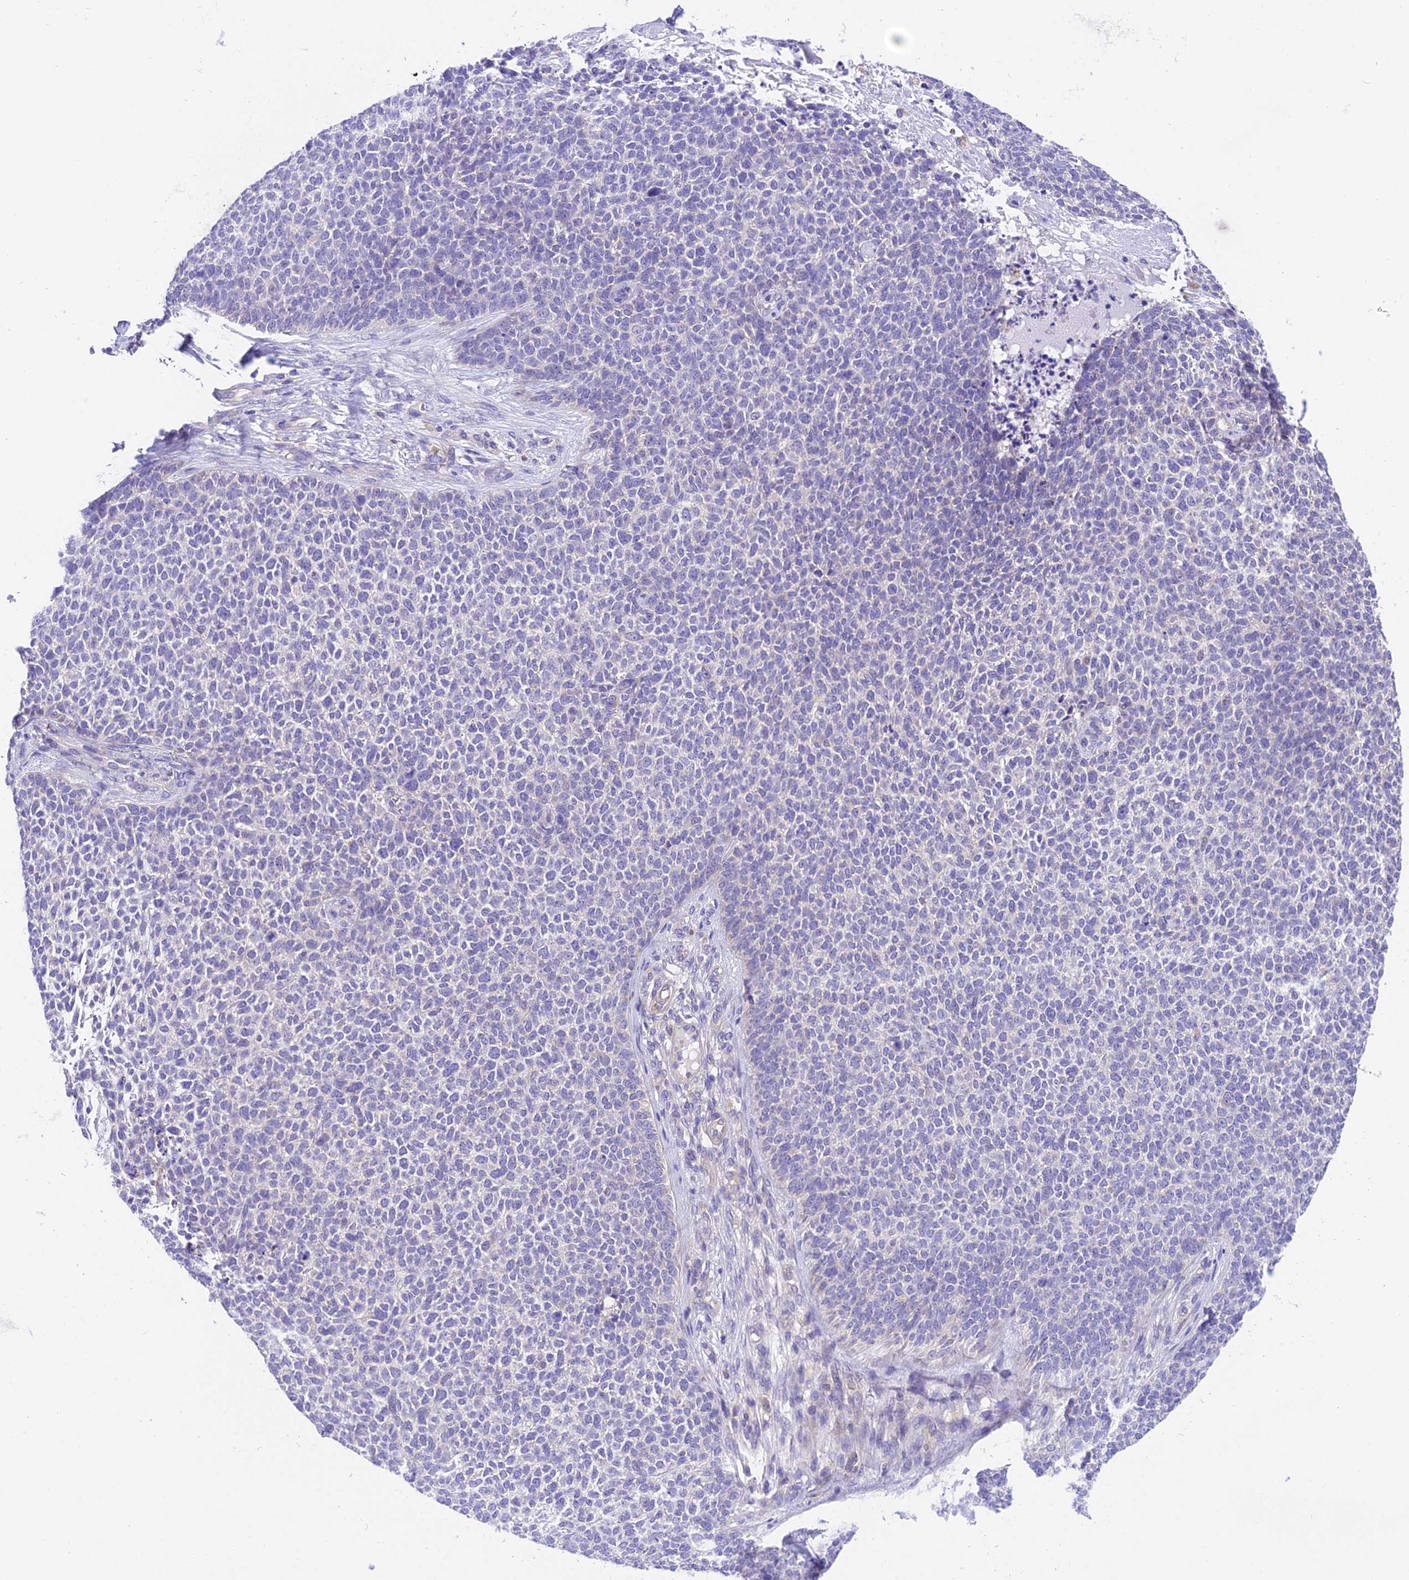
{"staining": {"intensity": "negative", "quantity": "none", "location": "none"}, "tissue": "skin cancer", "cell_type": "Tumor cells", "image_type": "cancer", "snomed": [{"axis": "morphology", "description": "Basal cell carcinoma"}, {"axis": "topography", "description": "Skin"}], "caption": "Photomicrograph shows no protein positivity in tumor cells of basal cell carcinoma (skin) tissue.", "gene": "TRIM43B", "patient": {"sex": "female", "age": 84}}